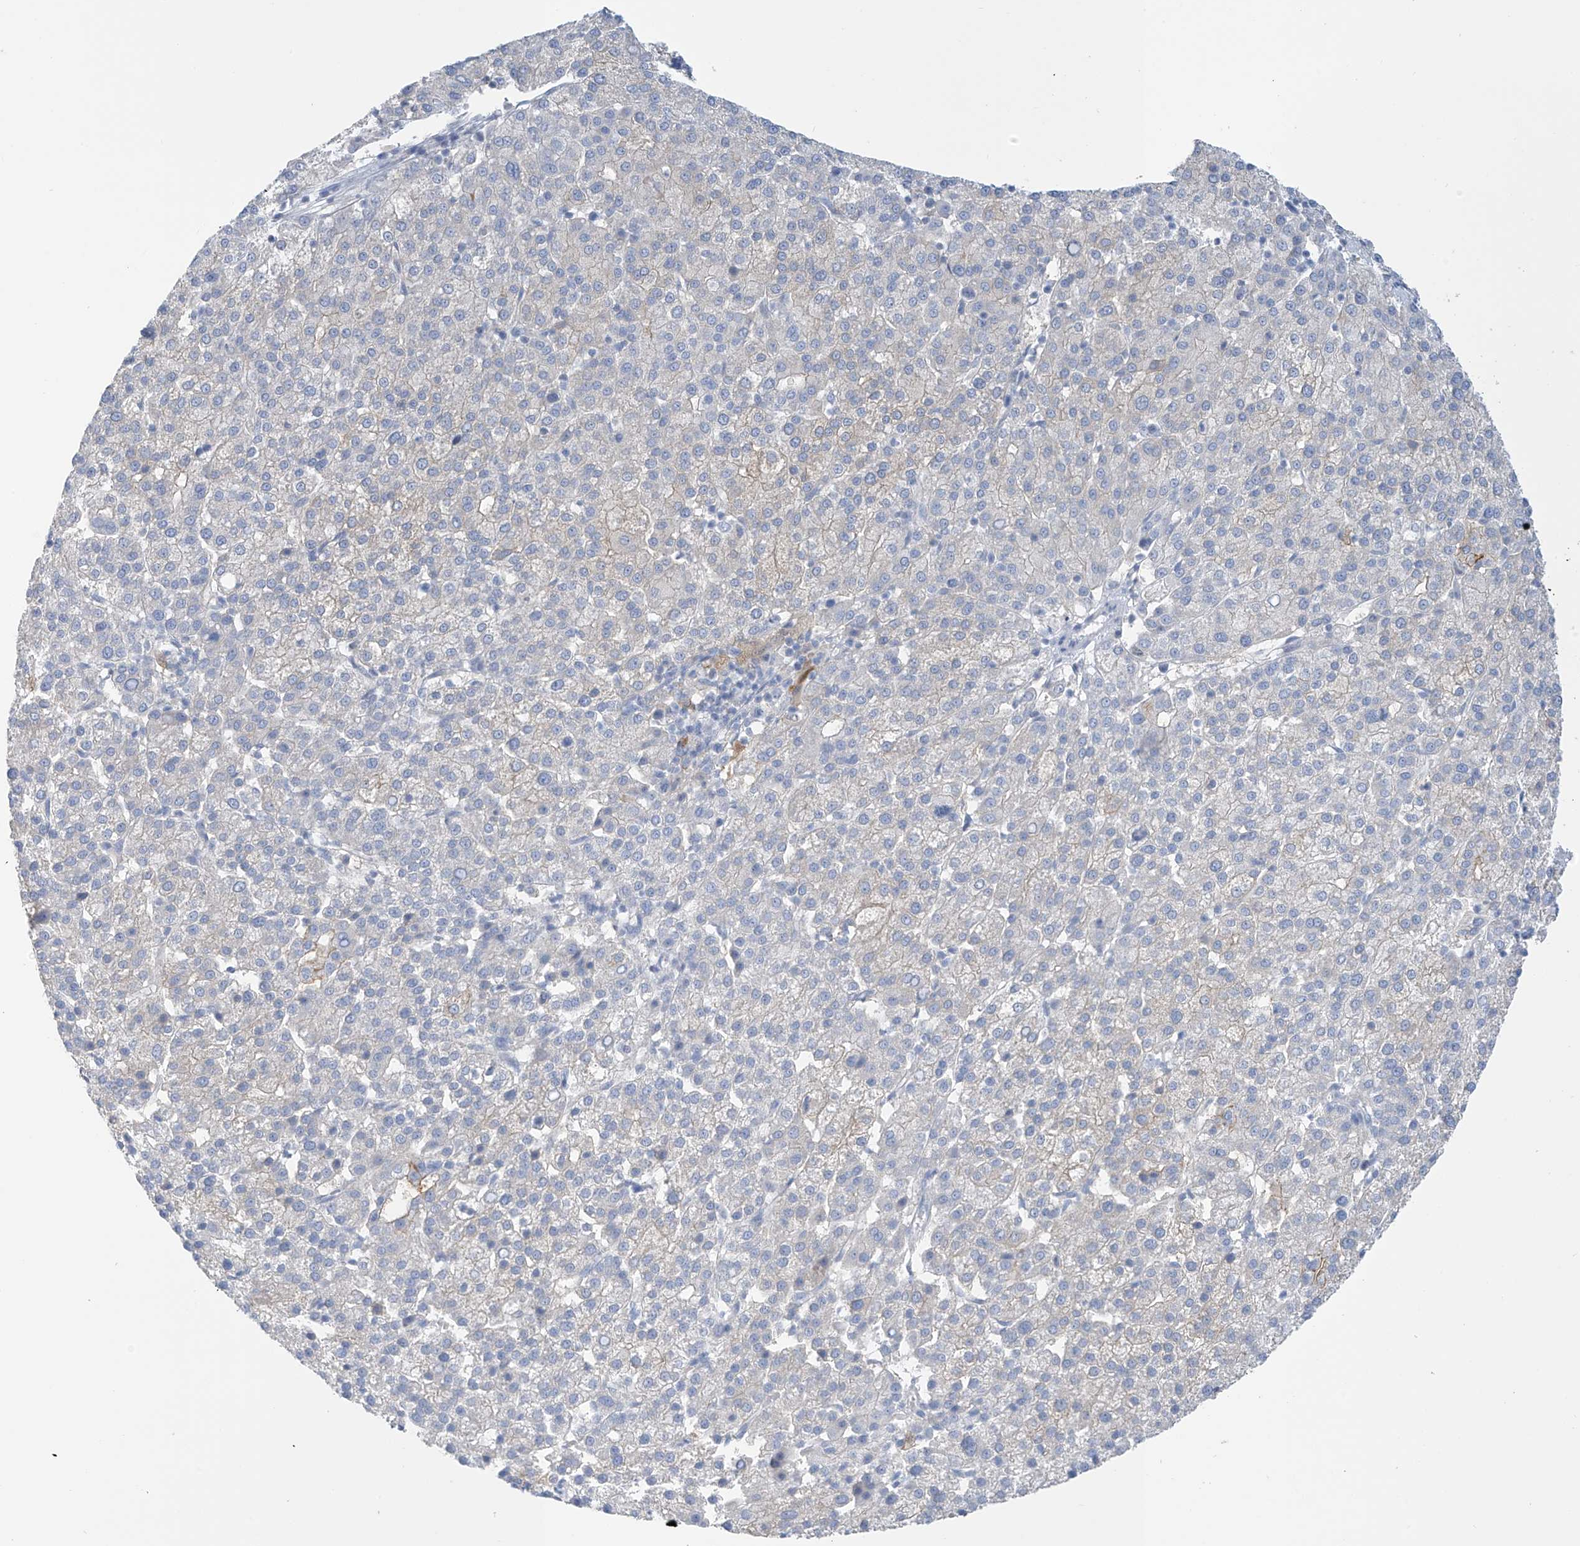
{"staining": {"intensity": "negative", "quantity": "none", "location": "none"}, "tissue": "liver cancer", "cell_type": "Tumor cells", "image_type": "cancer", "snomed": [{"axis": "morphology", "description": "Carcinoma, Hepatocellular, NOS"}, {"axis": "topography", "description": "Liver"}], "caption": "This micrograph is of liver cancer stained with immunohistochemistry (IHC) to label a protein in brown with the nuclei are counter-stained blue. There is no expression in tumor cells.", "gene": "TRMT2B", "patient": {"sex": "female", "age": 58}}